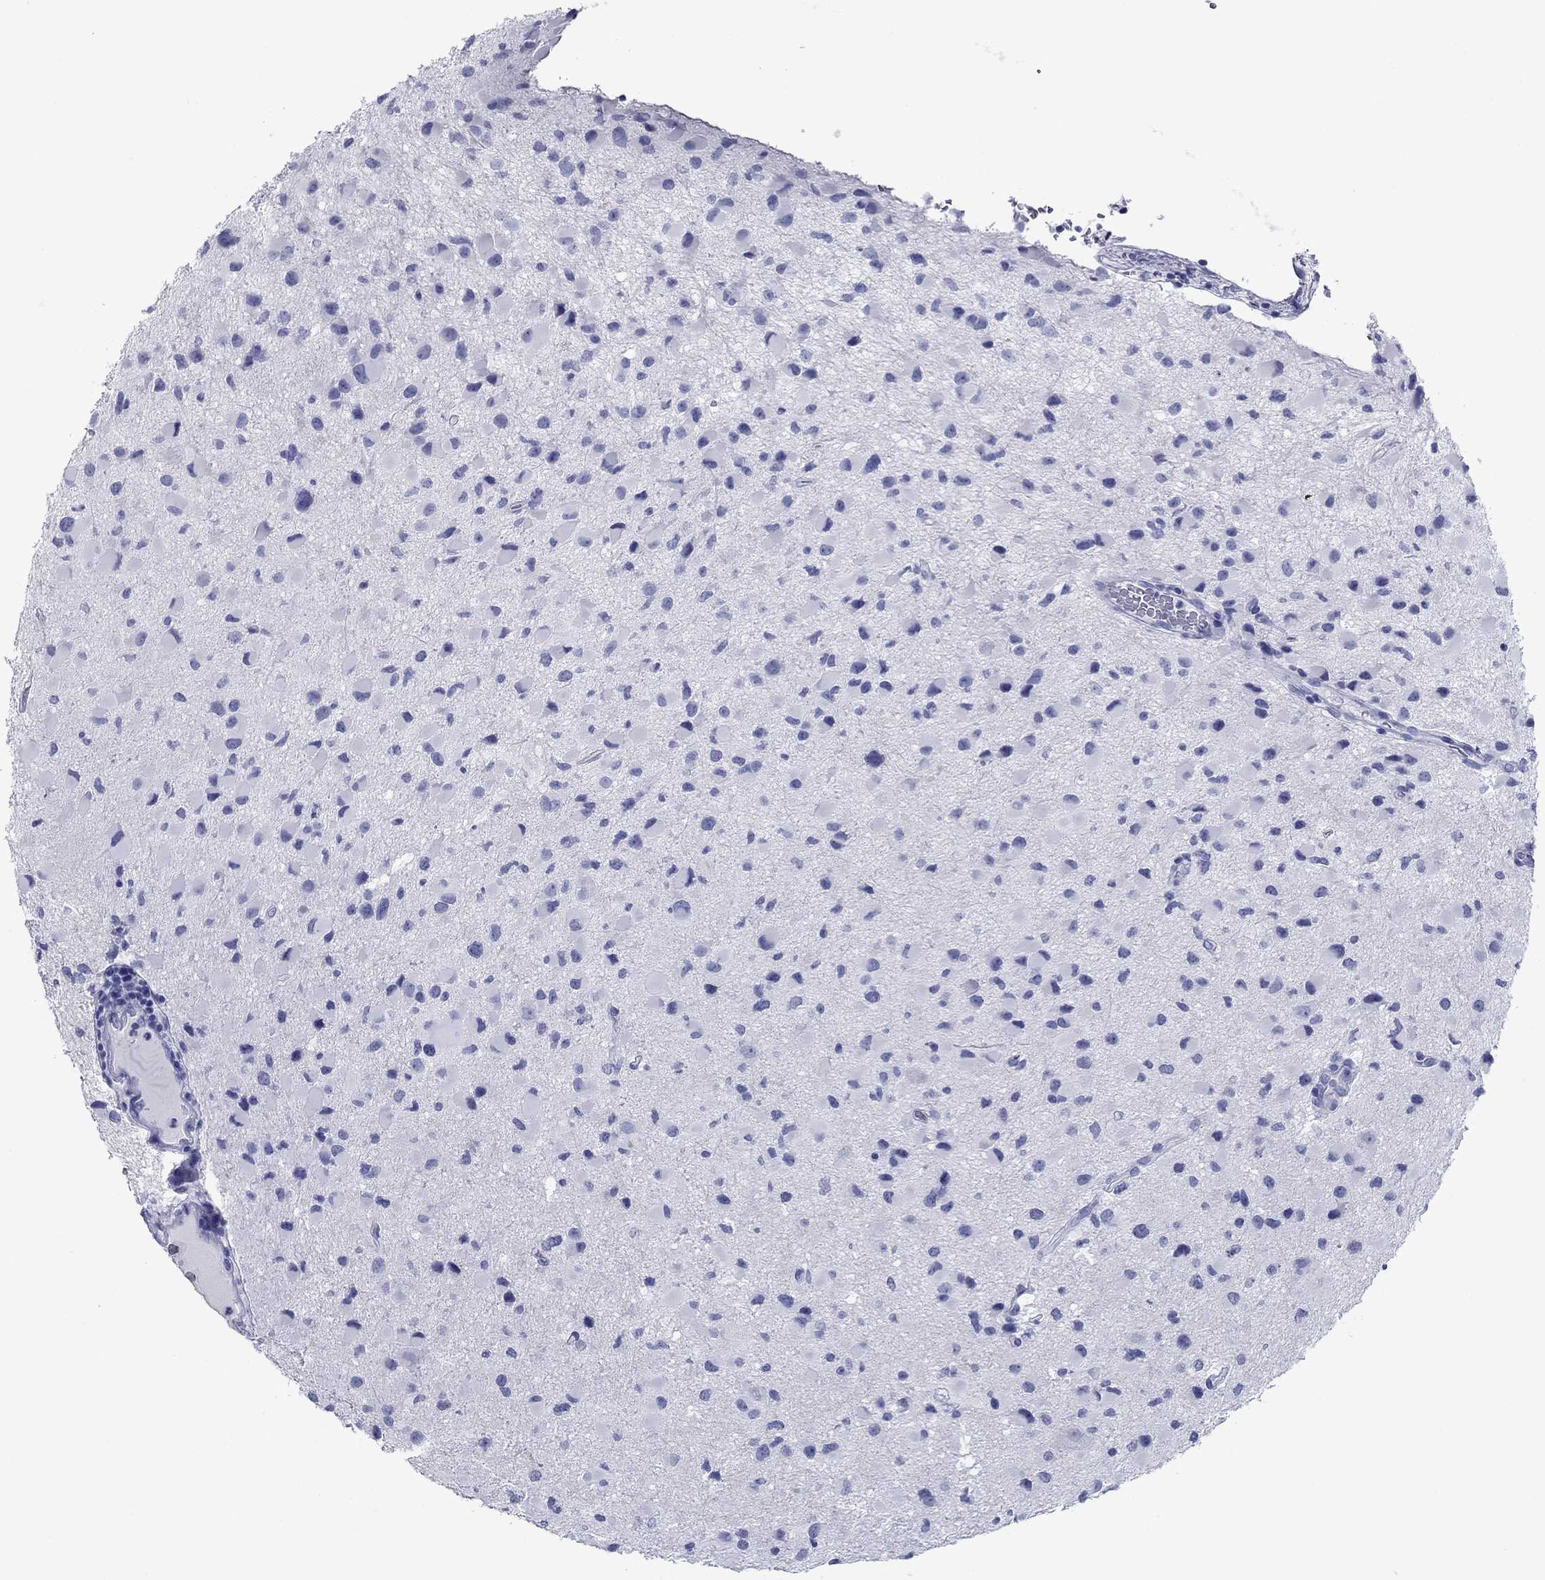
{"staining": {"intensity": "negative", "quantity": "none", "location": "none"}, "tissue": "glioma", "cell_type": "Tumor cells", "image_type": "cancer", "snomed": [{"axis": "morphology", "description": "Glioma, malignant, Low grade"}, {"axis": "topography", "description": "Brain"}], "caption": "Immunohistochemistry (IHC) of malignant glioma (low-grade) displays no staining in tumor cells.", "gene": "ATP4A", "patient": {"sex": "female", "age": 32}}